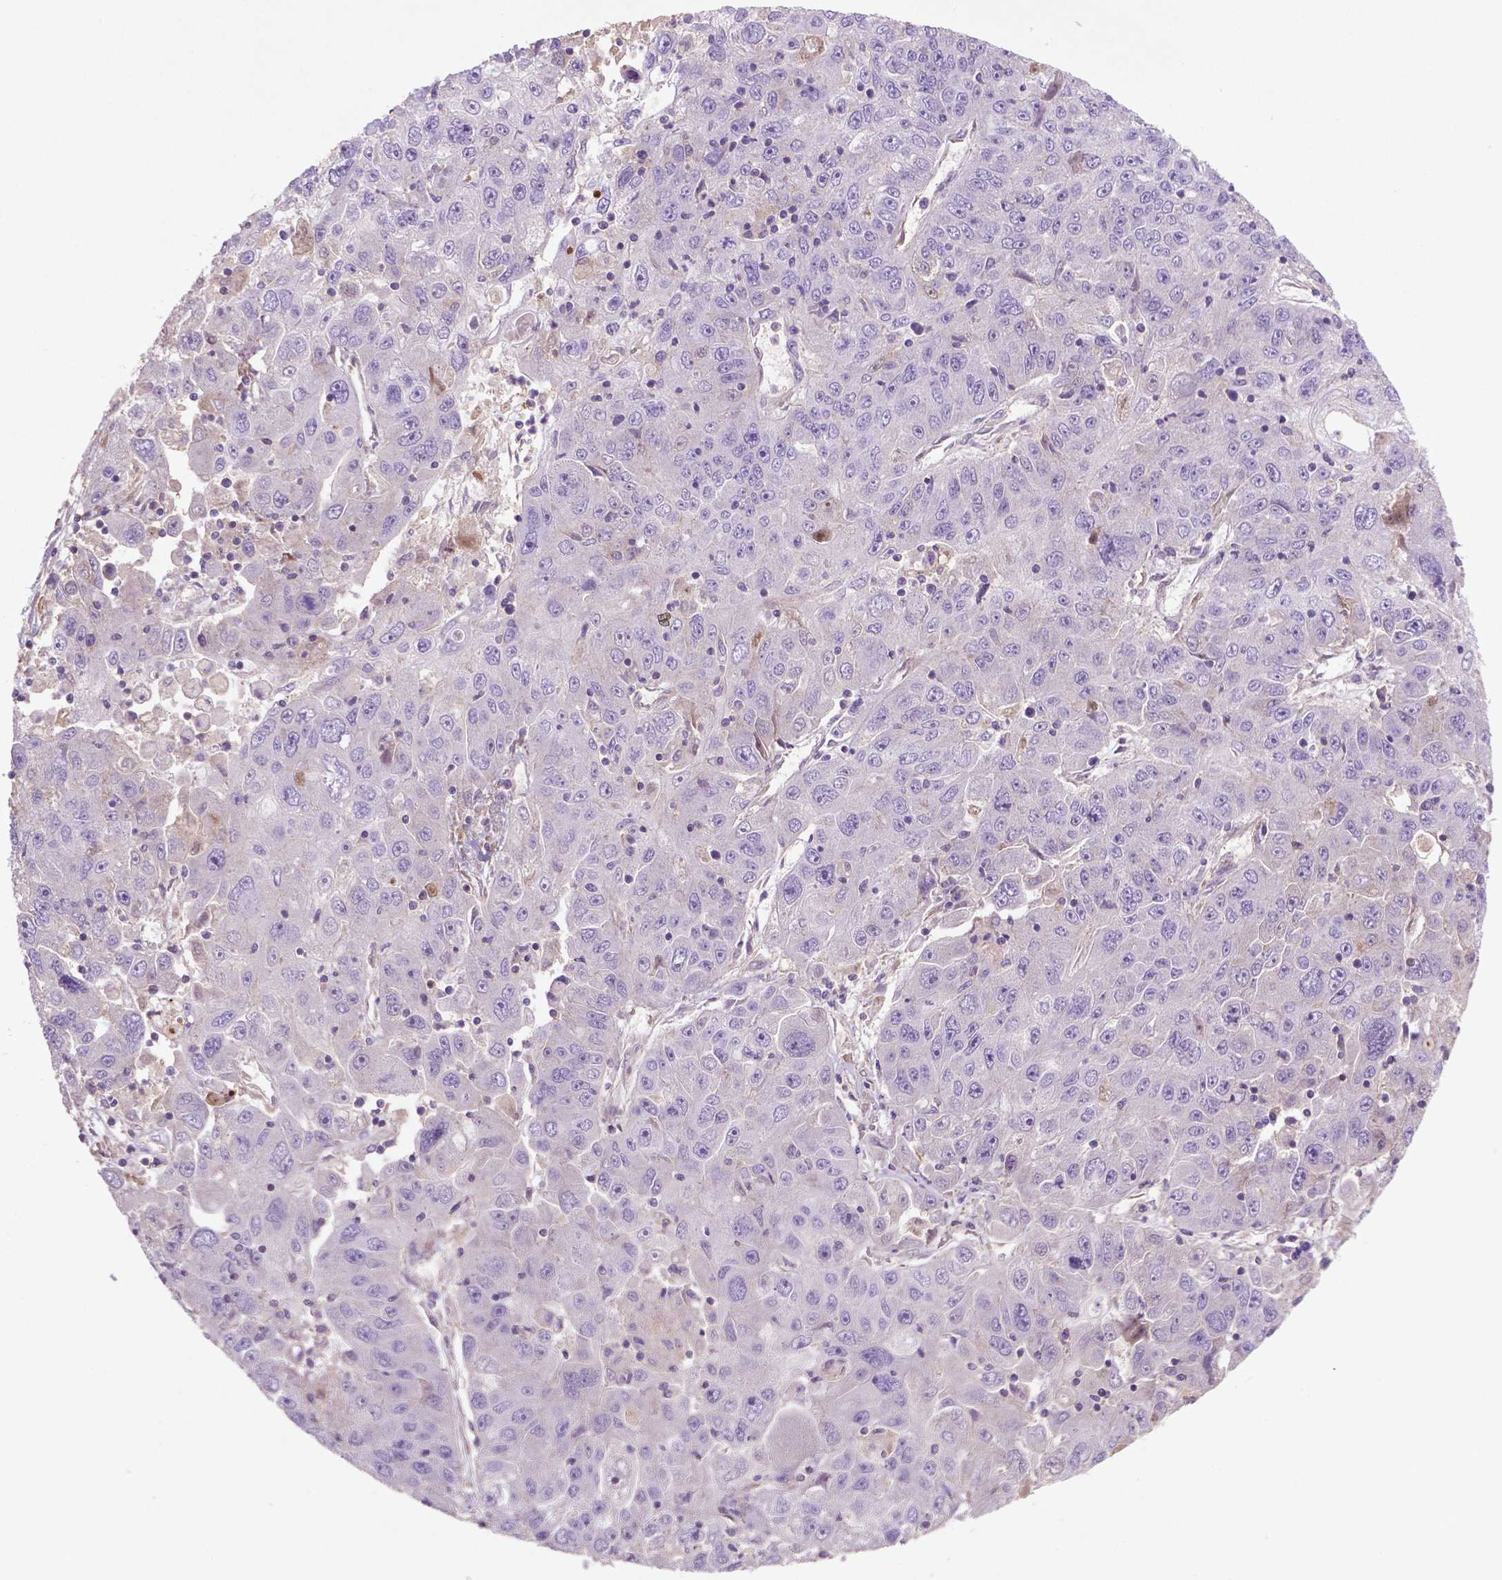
{"staining": {"intensity": "negative", "quantity": "none", "location": "none"}, "tissue": "stomach cancer", "cell_type": "Tumor cells", "image_type": "cancer", "snomed": [{"axis": "morphology", "description": "Adenocarcinoma, NOS"}, {"axis": "topography", "description": "Stomach"}], "caption": "Image shows no significant protein staining in tumor cells of stomach cancer.", "gene": "BMP4", "patient": {"sex": "male", "age": 56}}